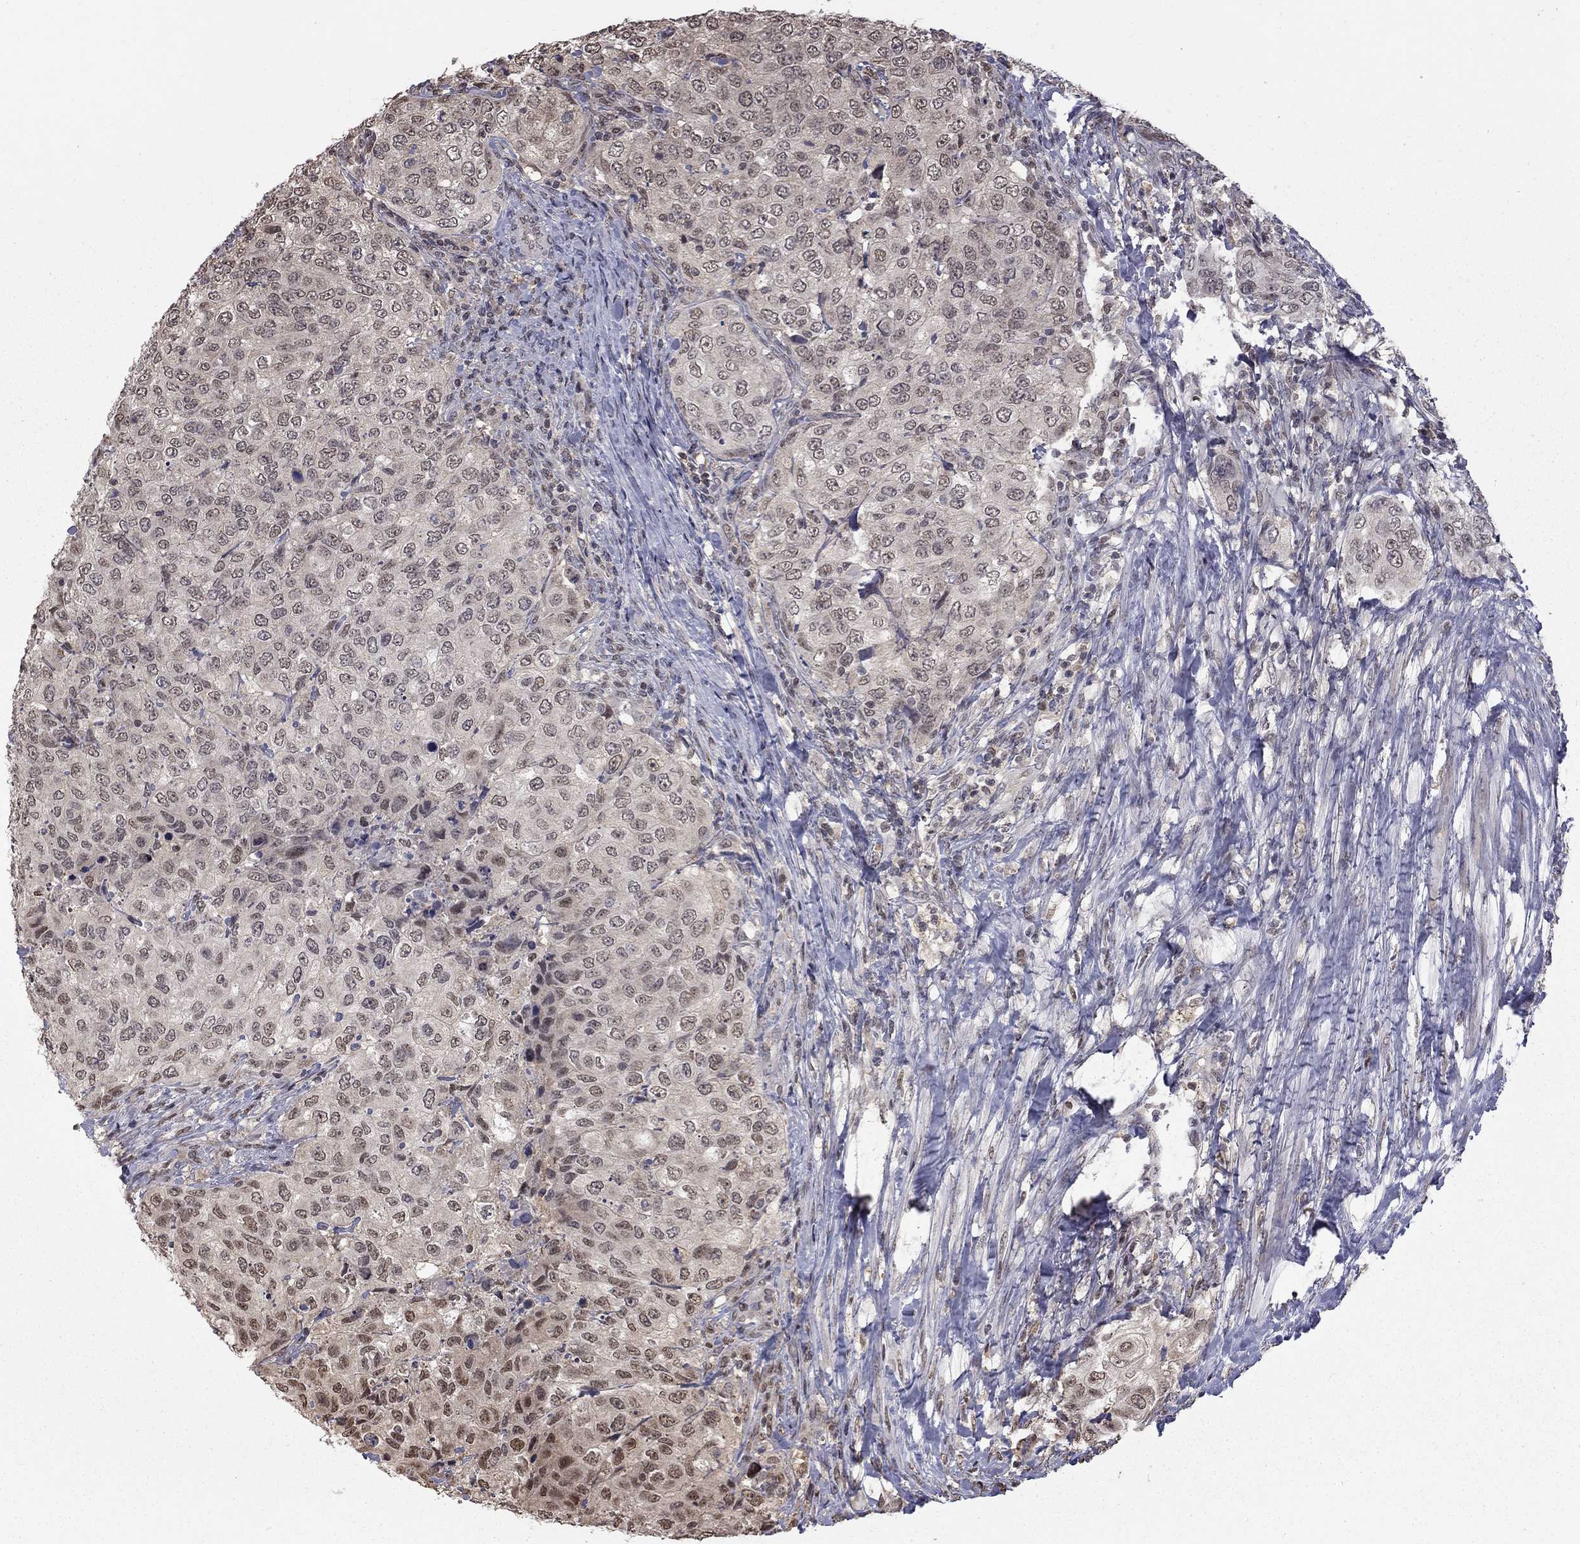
{"staining": {"intensity": "negative", "quantity": "none", "location": "none"}, "tissue": "urothelial cancer", "cell_type": "Tumor cells", "image_type": "cancer", "snomed": [{"axis": "morphology", "description": "Urothelial carcinoma, High grade"}, {"axis": "topography", "description": "Urinary bladder"}], "caption": "Immunohistochemistry histopathology image of neoplastic tissue: human urothelial cancer stained with DAB (3,3'-diaminobenzidine) displays no significant protein staining in tumor cells.", "gene": "RFWD3", "patient": {"sex": "female", "age": 78}}